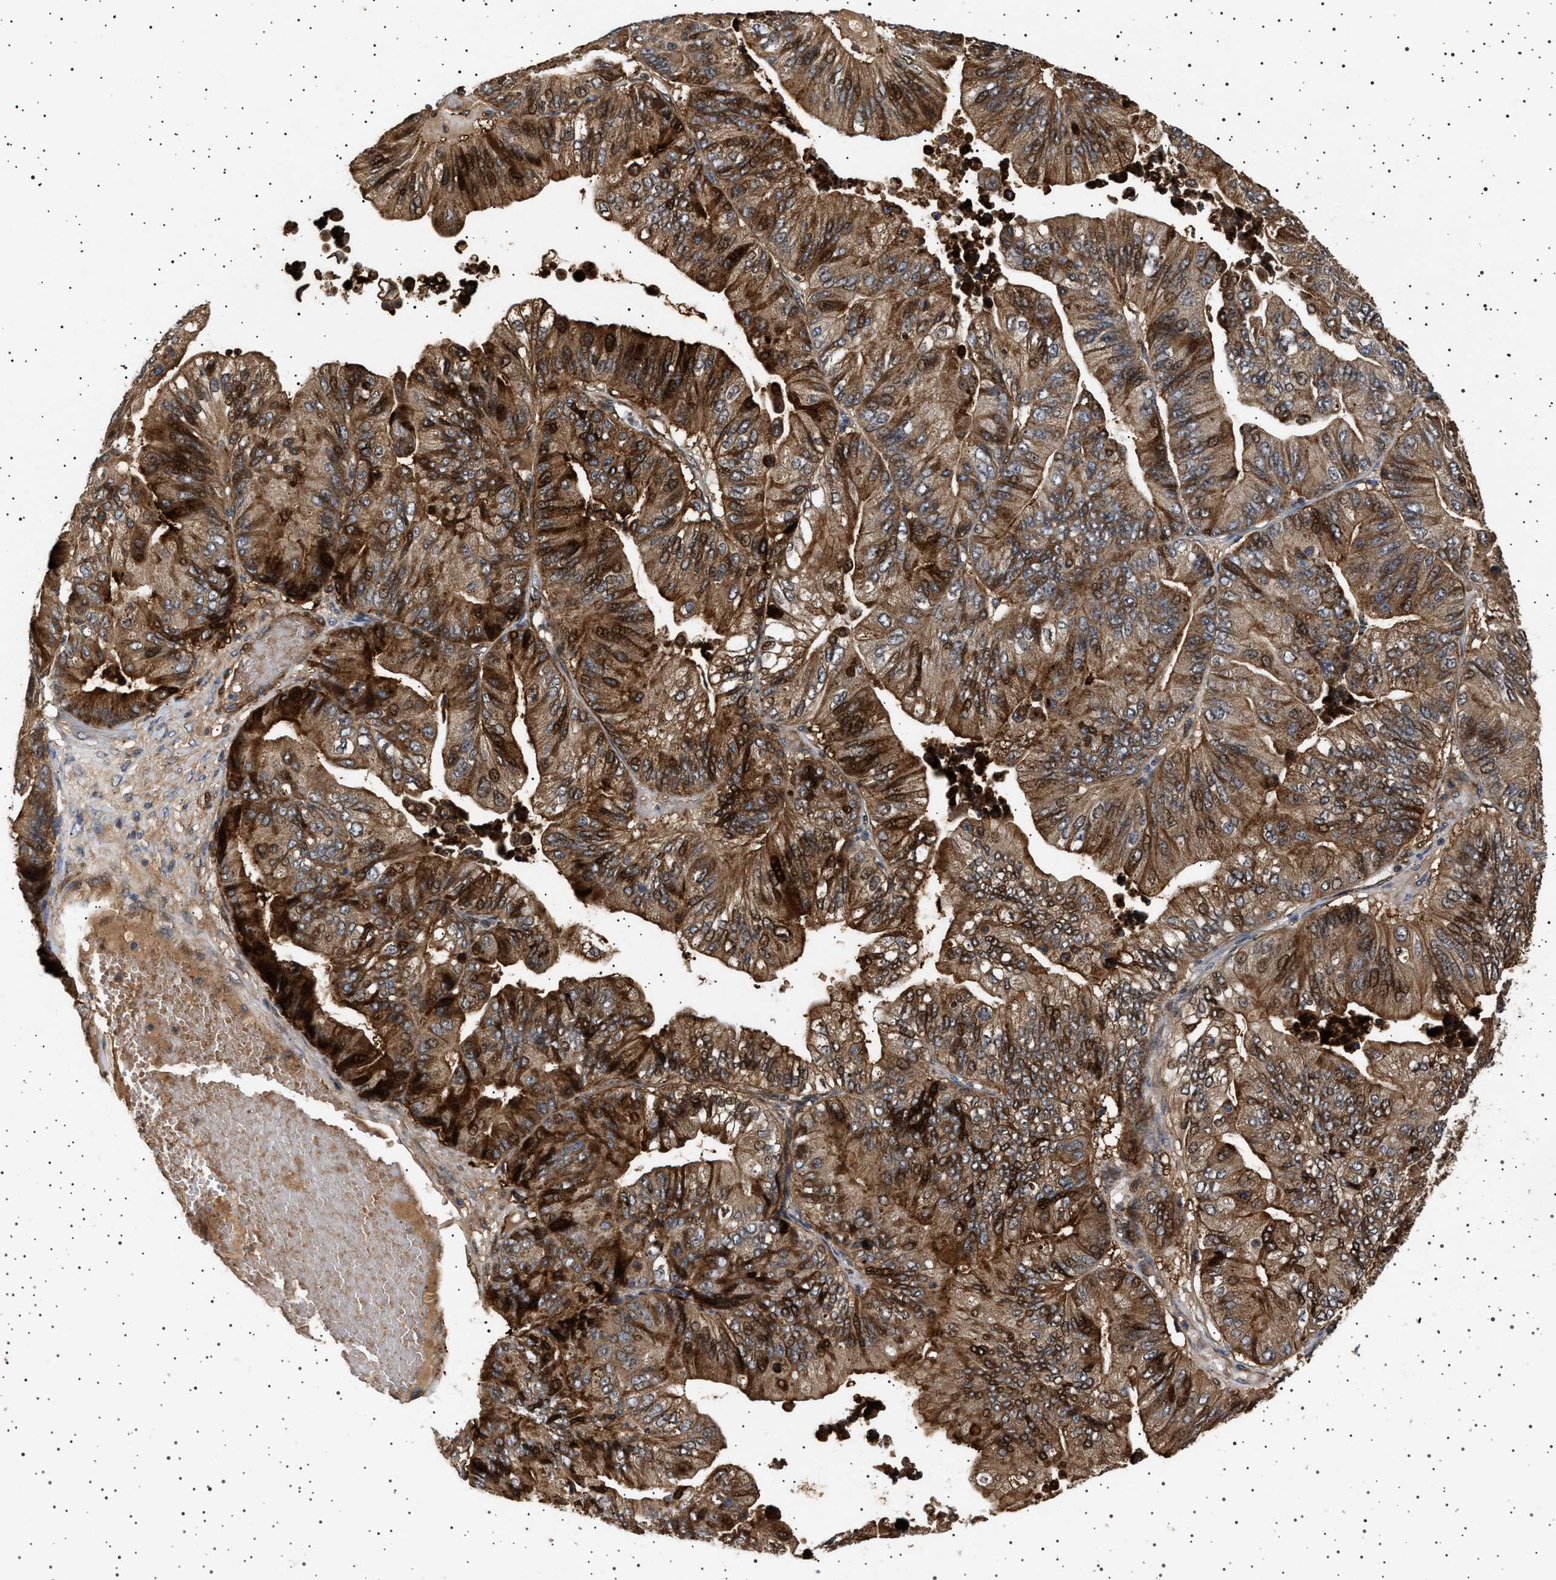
{"staining": {"intensity": "strong", "quantity": ">75%", "location": "cytoplasmic/membranous"}, "tissue": "ovarian cancer", "cell_type": "Tumor cells", "image_type": "cancer", "snomed": [{"axis": "morphology", "description": "Cystadenocarcinoma, mucinous, NOS"}, {"axis": "topography", "description": "Ovary"}], "caption": "This photomicrograph exhibits ovarian cancer stained with immunohistochemistry (IHC) to label a protein in brown. The cytoplasmic/membranous of tumor cells show strong positivity for the protein. Nuclei are counter-stained blue.", "gene": "GUCY1B1", "patient": {"sex": "female", "age": 61}}